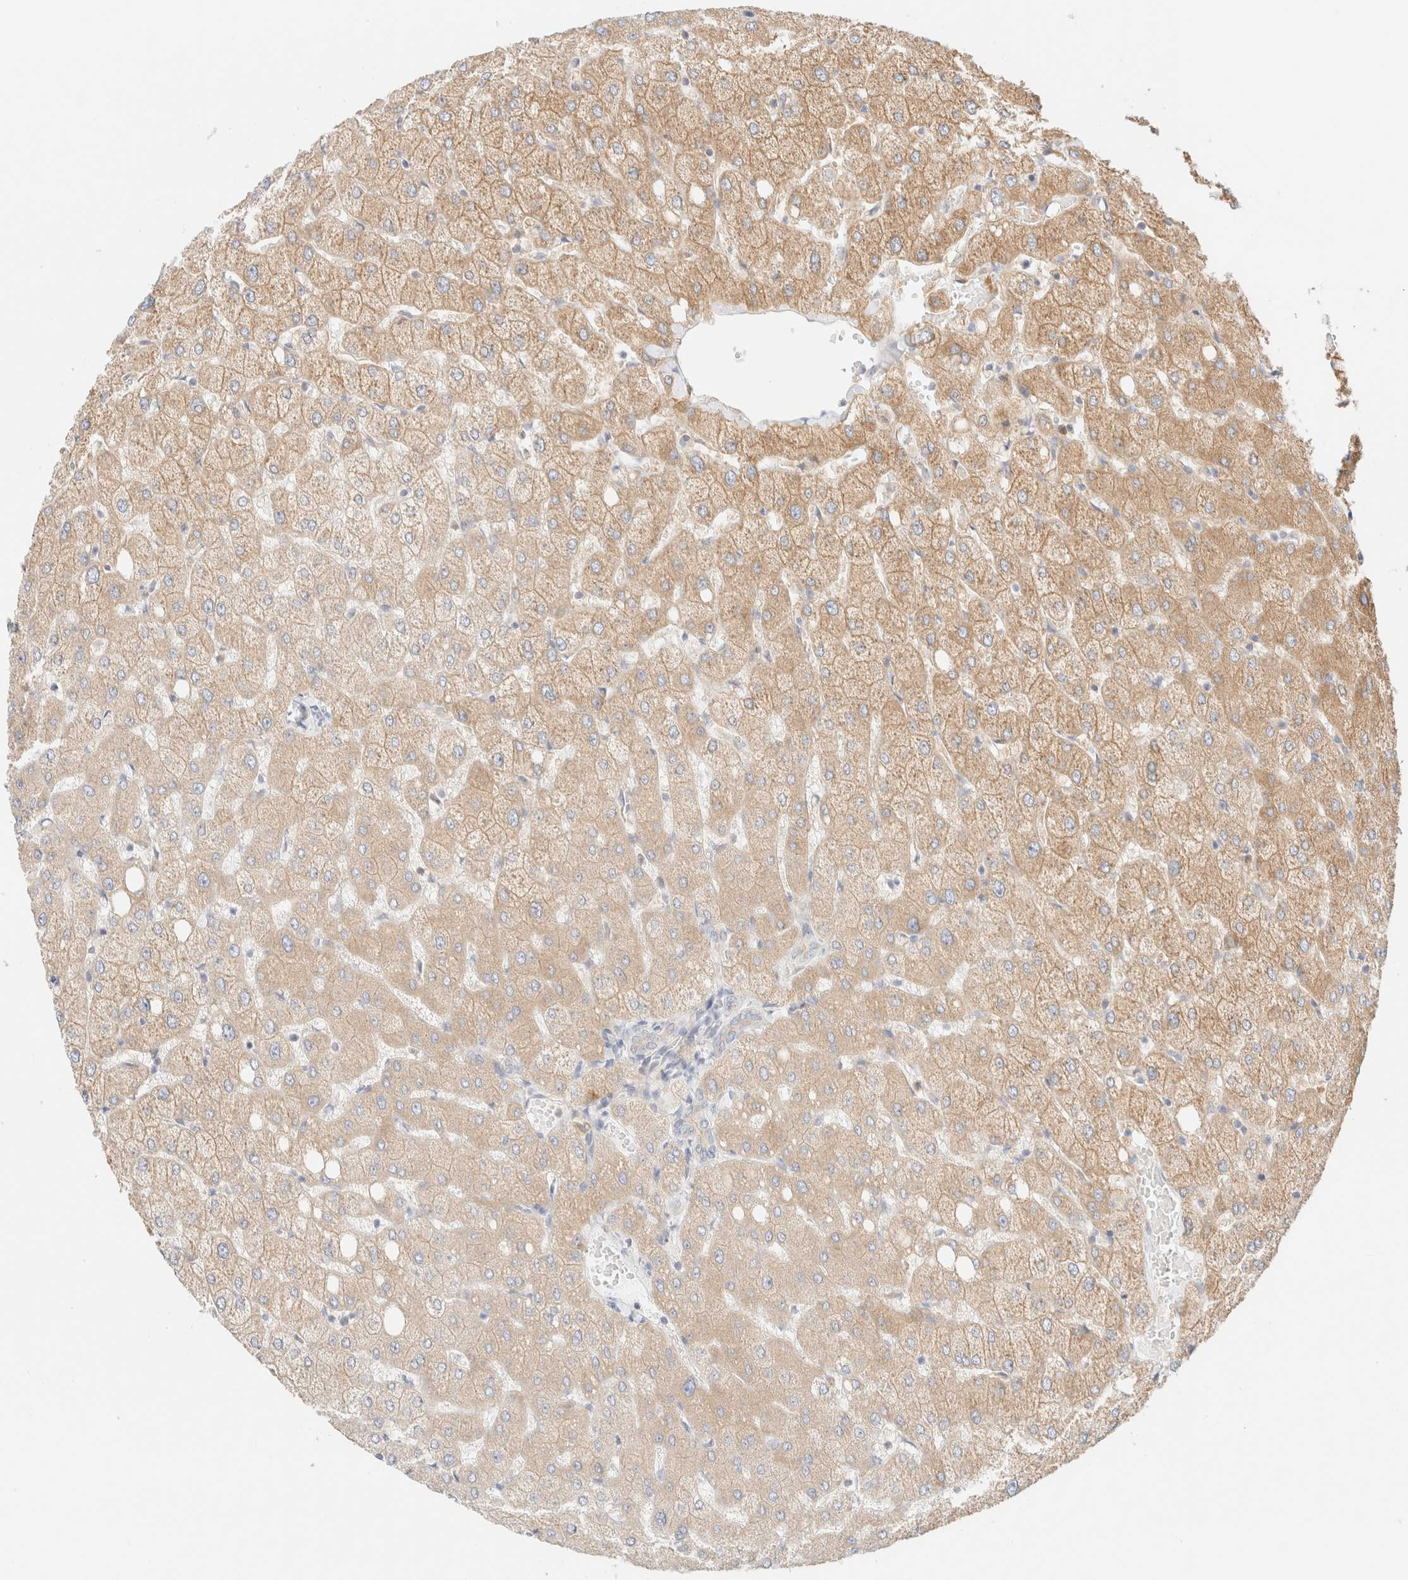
{"staining": {"intensity": "negative", "quantity": "none", "location": "none"}, "tissue": "liver", "cell_type": "Cholangiocytes", "image_type": "normal", "snomed": [{"axis": "morphology", "description": "Normal tissue, NOS"}, {"axis": "topography", "description": "Liver"}], "caption": "Cholangiocytes show no significant positivity in normal liver. (Brightfield microscopy of DAB immunohistochemistry (IHC) at high magnification).", "gene": "UNC13B", "patient": {"sex": "female", "age": 54}}